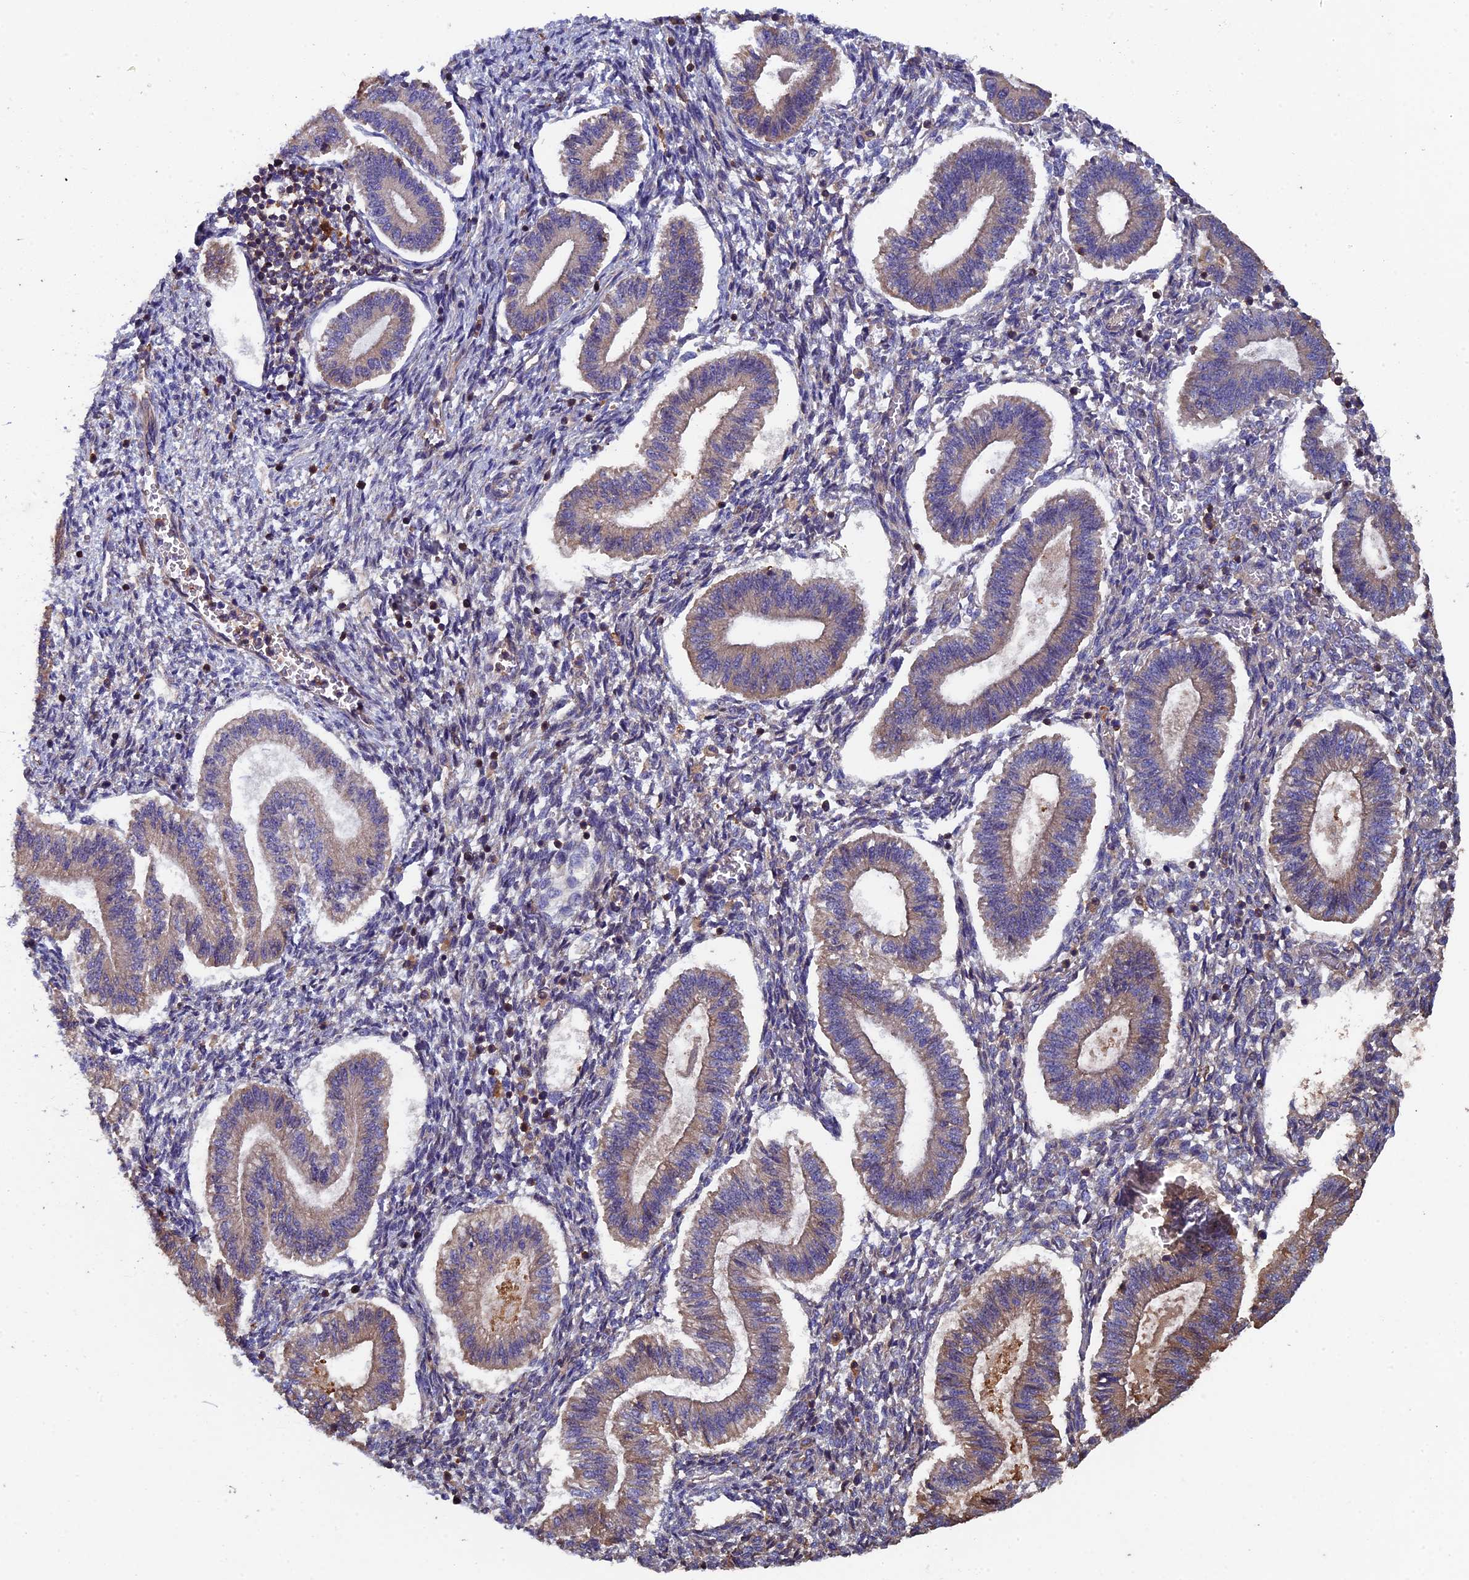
{"staining": {"intensity": "moderate", "quantity": "<25%", "location": "cytoplasmic/membranous"}, "tissue": "endometrium", "cell_type": "Cells in endometrial stroma", "image_type": "normal", "snomed": [{"axis": "morphology", "description": "Normal tissue, NOS"}, {"axis": "topography", "description": "Endometrium"}], "caption": "Human endometrium stained with a protein marker shows moderate staining in cells in endometrial stroma.", "gene": "CCDC153", "patient": {"sex": "female", "age": 25}}